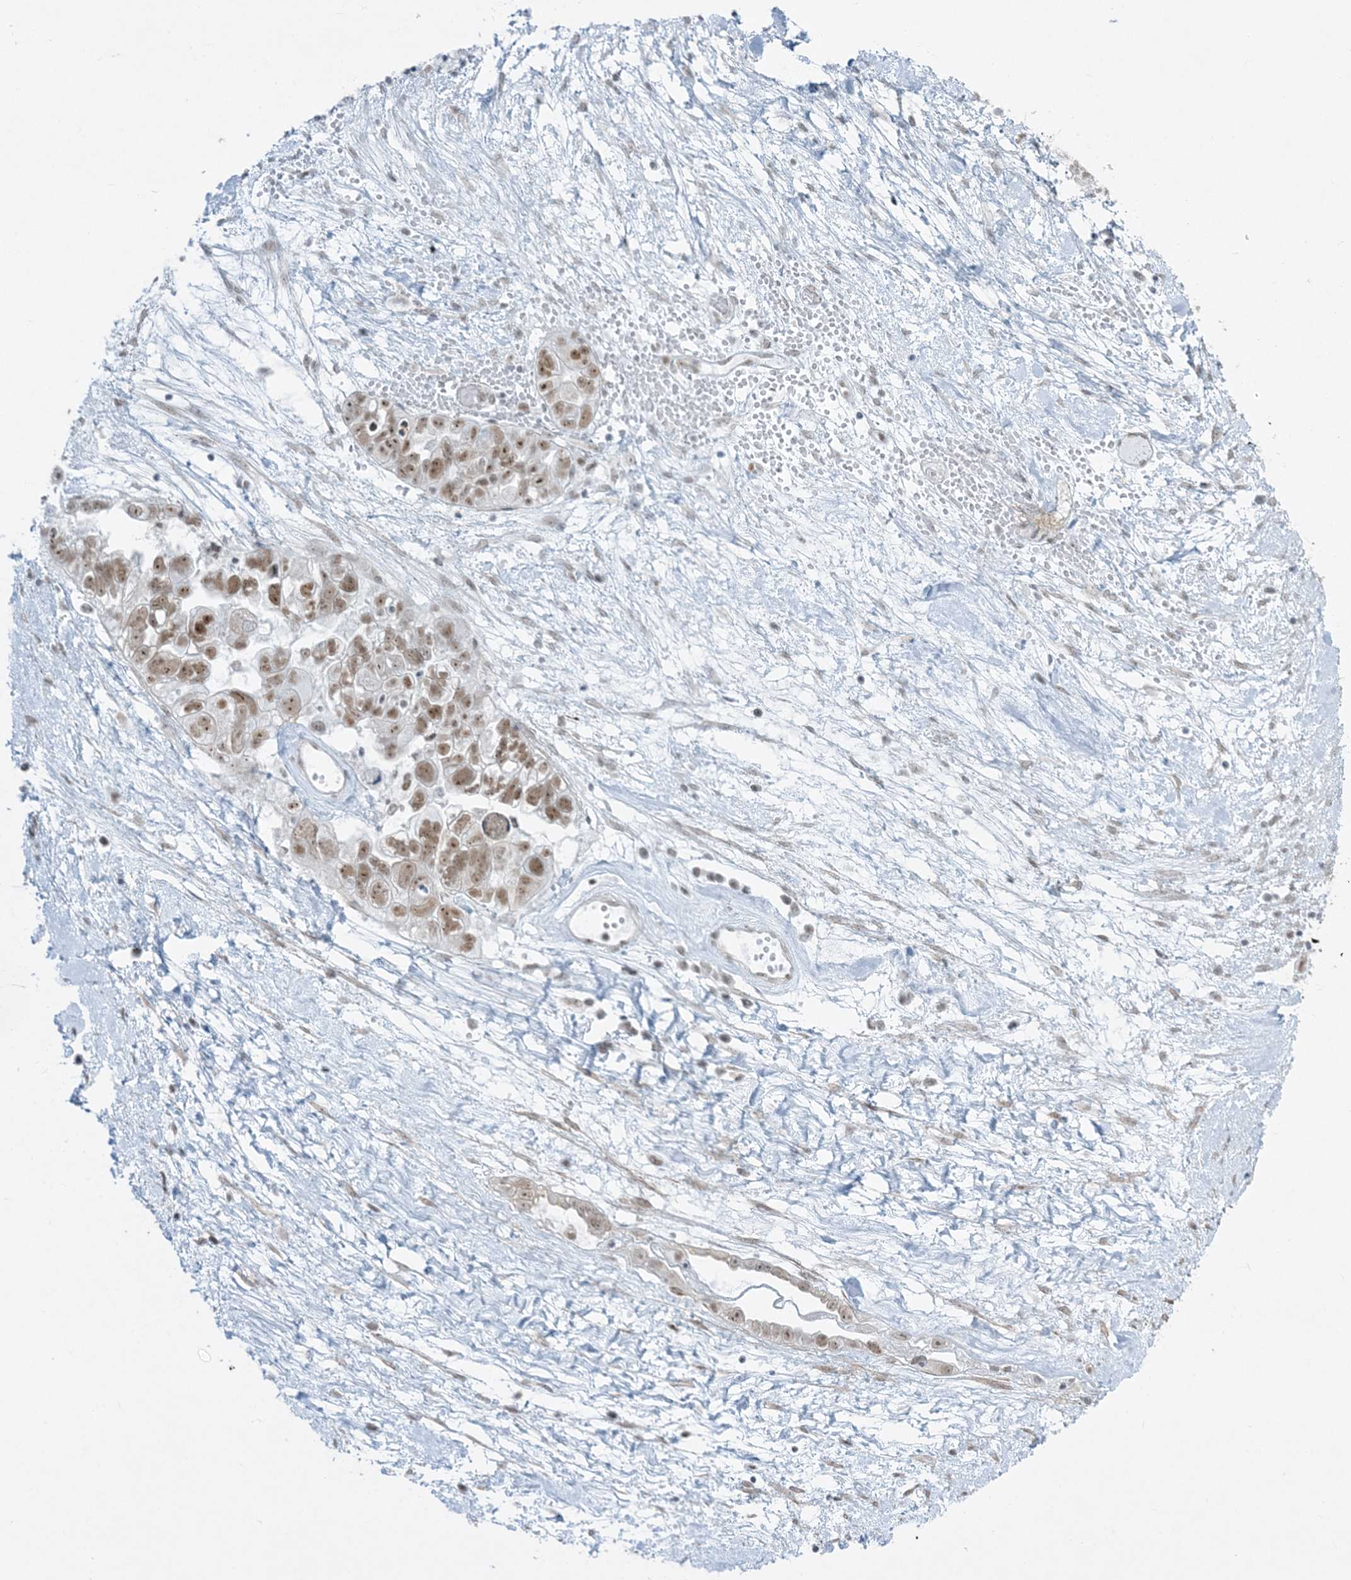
{"staining": {"intensity": "moderate", "quantity": ">75%", "location": "nuclear"}, "tissue": "ovarian cancer", "cell_type": "Tumor cells", "image_type": "cancer", "snomed": [{"axis": "morphology", "description": "Carcinoma, NOS"}, {"axis": "morphology", "description": "Cystadenocarcinoma, serous, NOS"}, {"axis": "topography", "description": "Ovary"}], "caption": "Brown immunohistochemical staining in human carcinoma (ovarian) exhibits moderate nuclear positivity in approximately >75% of tumor cells.", "gene": "ZNF787", "patient": {"sex": "female", "age": 69}}